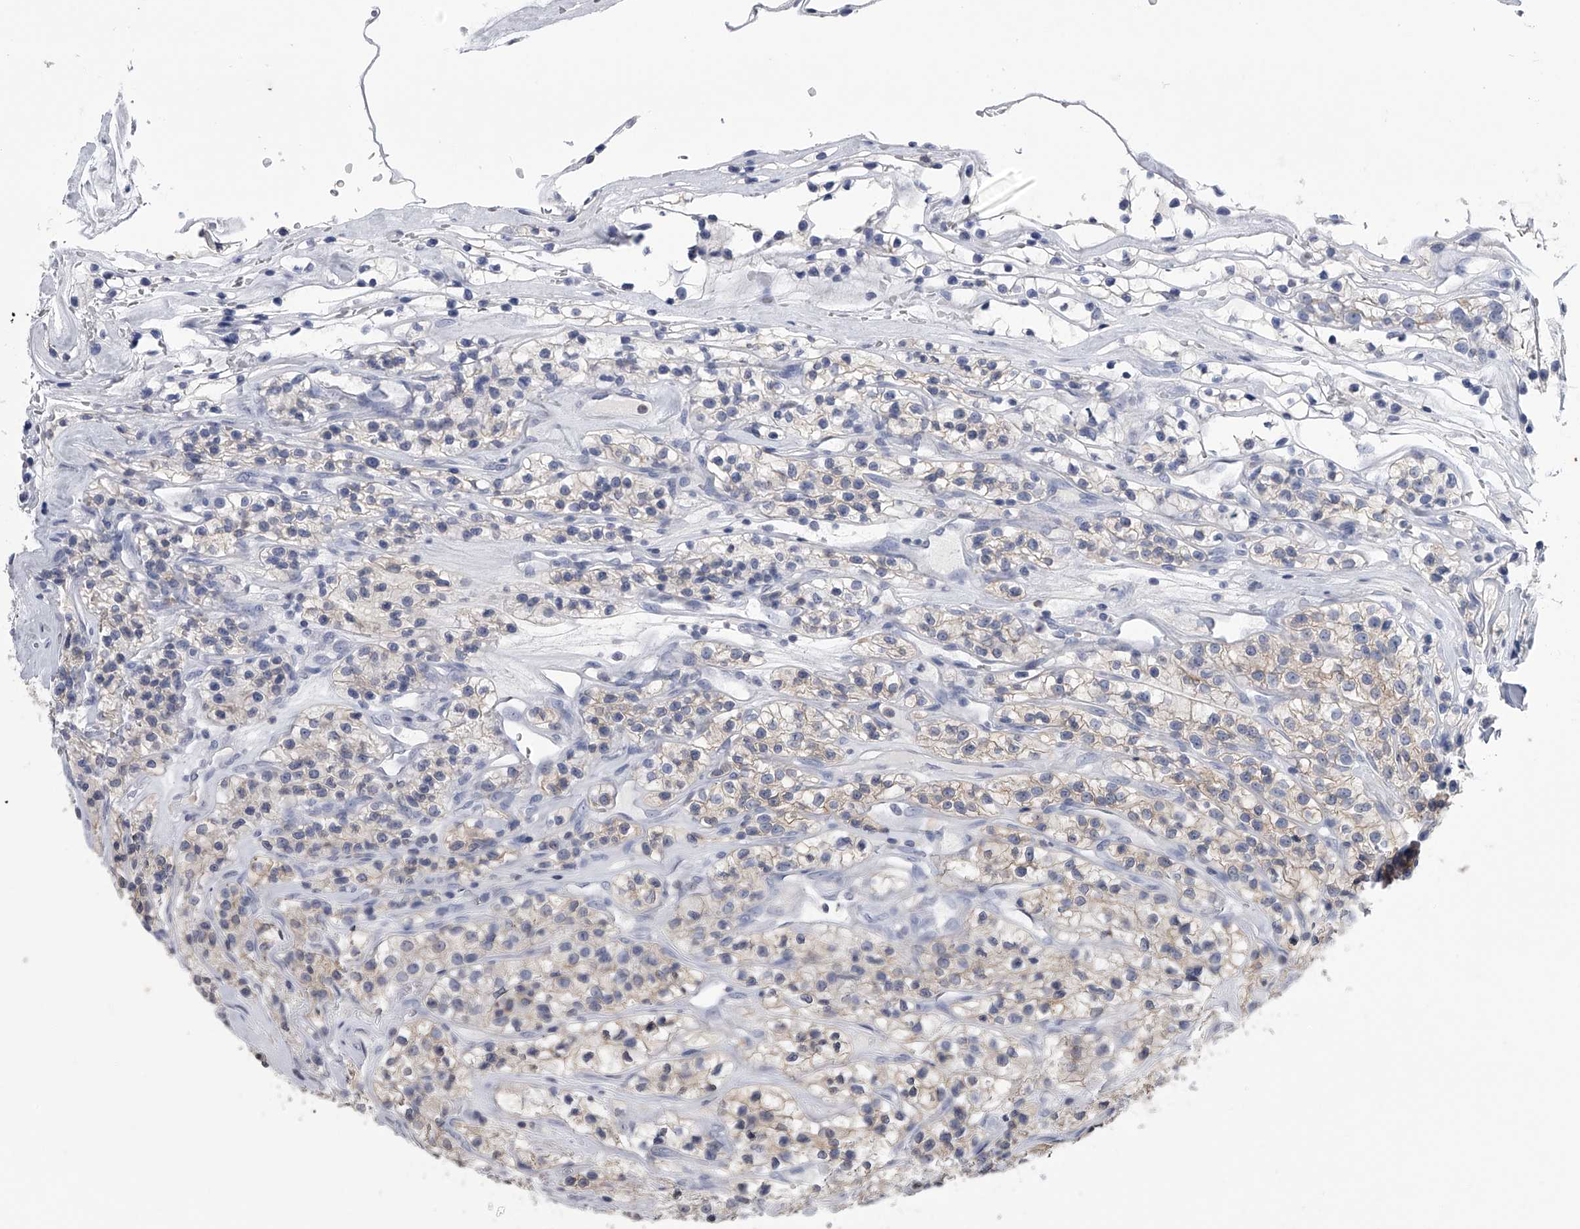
{"staining": {"intensity": "weak", "quantity": "<25%", "location": "cytoplasmic/membranous"}, "tissue": "renal cancer", "cell_type": "Tumor cells", "image_type": "cancer", "snomed": [{"axis": "morphology", "description": "Adenocarcinoma, NOS"}, {"axis": "topography", "description": "Kidney"}], "caption": "The immunohistochemistry (IHC) histopathology image has no significant staining in tumor cells of renal cancer (adenocarcinoma) tissue. Brightfield microscopy of immunohistochemistry stained with DAB (brown) and hematoxylin (blue), captured at high magnification.", "gene": "TASP1", "patient": {"sex": "female", "age": 57}}